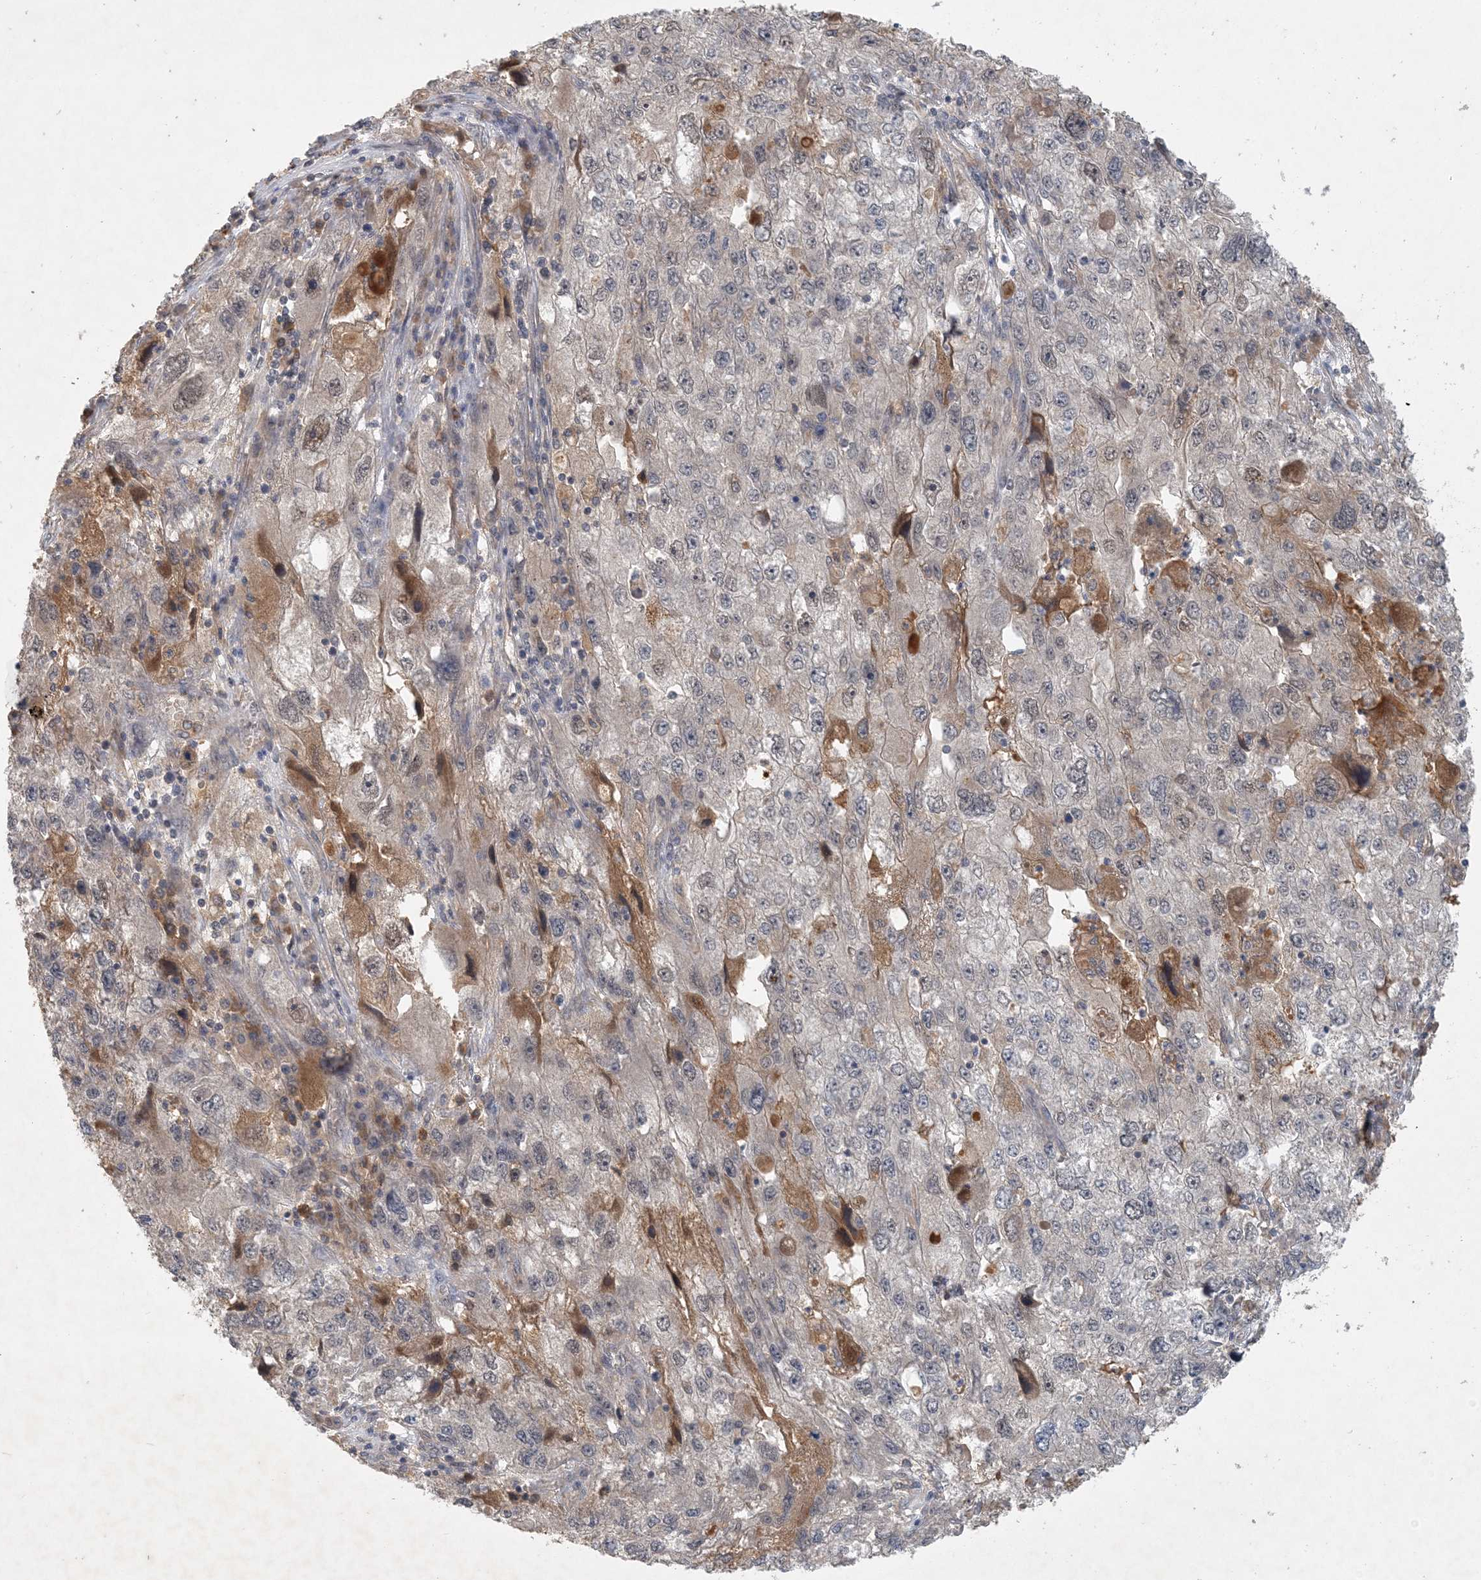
{"staining": {"intensity": "moderate", "quantity": "<25%", "location": "cytoplasmic/membranous"}, "tissue": "endometrial cancer", "cell_type": "Tumor cells", "image_type": "cancer", "snomed": [{"axis": "morphology", "description": "Adenocarcinoma, NOS"}, {"axis": "topography", "description": "Endometrium"}], "caption": "Endometrial adenocarcinoma tissue reveals moderate cytoplasmic/membranous expression in about <25% of tumor cells, visualized by immunohistochemistry.", "gene": "ZCCHC4", "patient": {"sex": "female", "age": 49}}